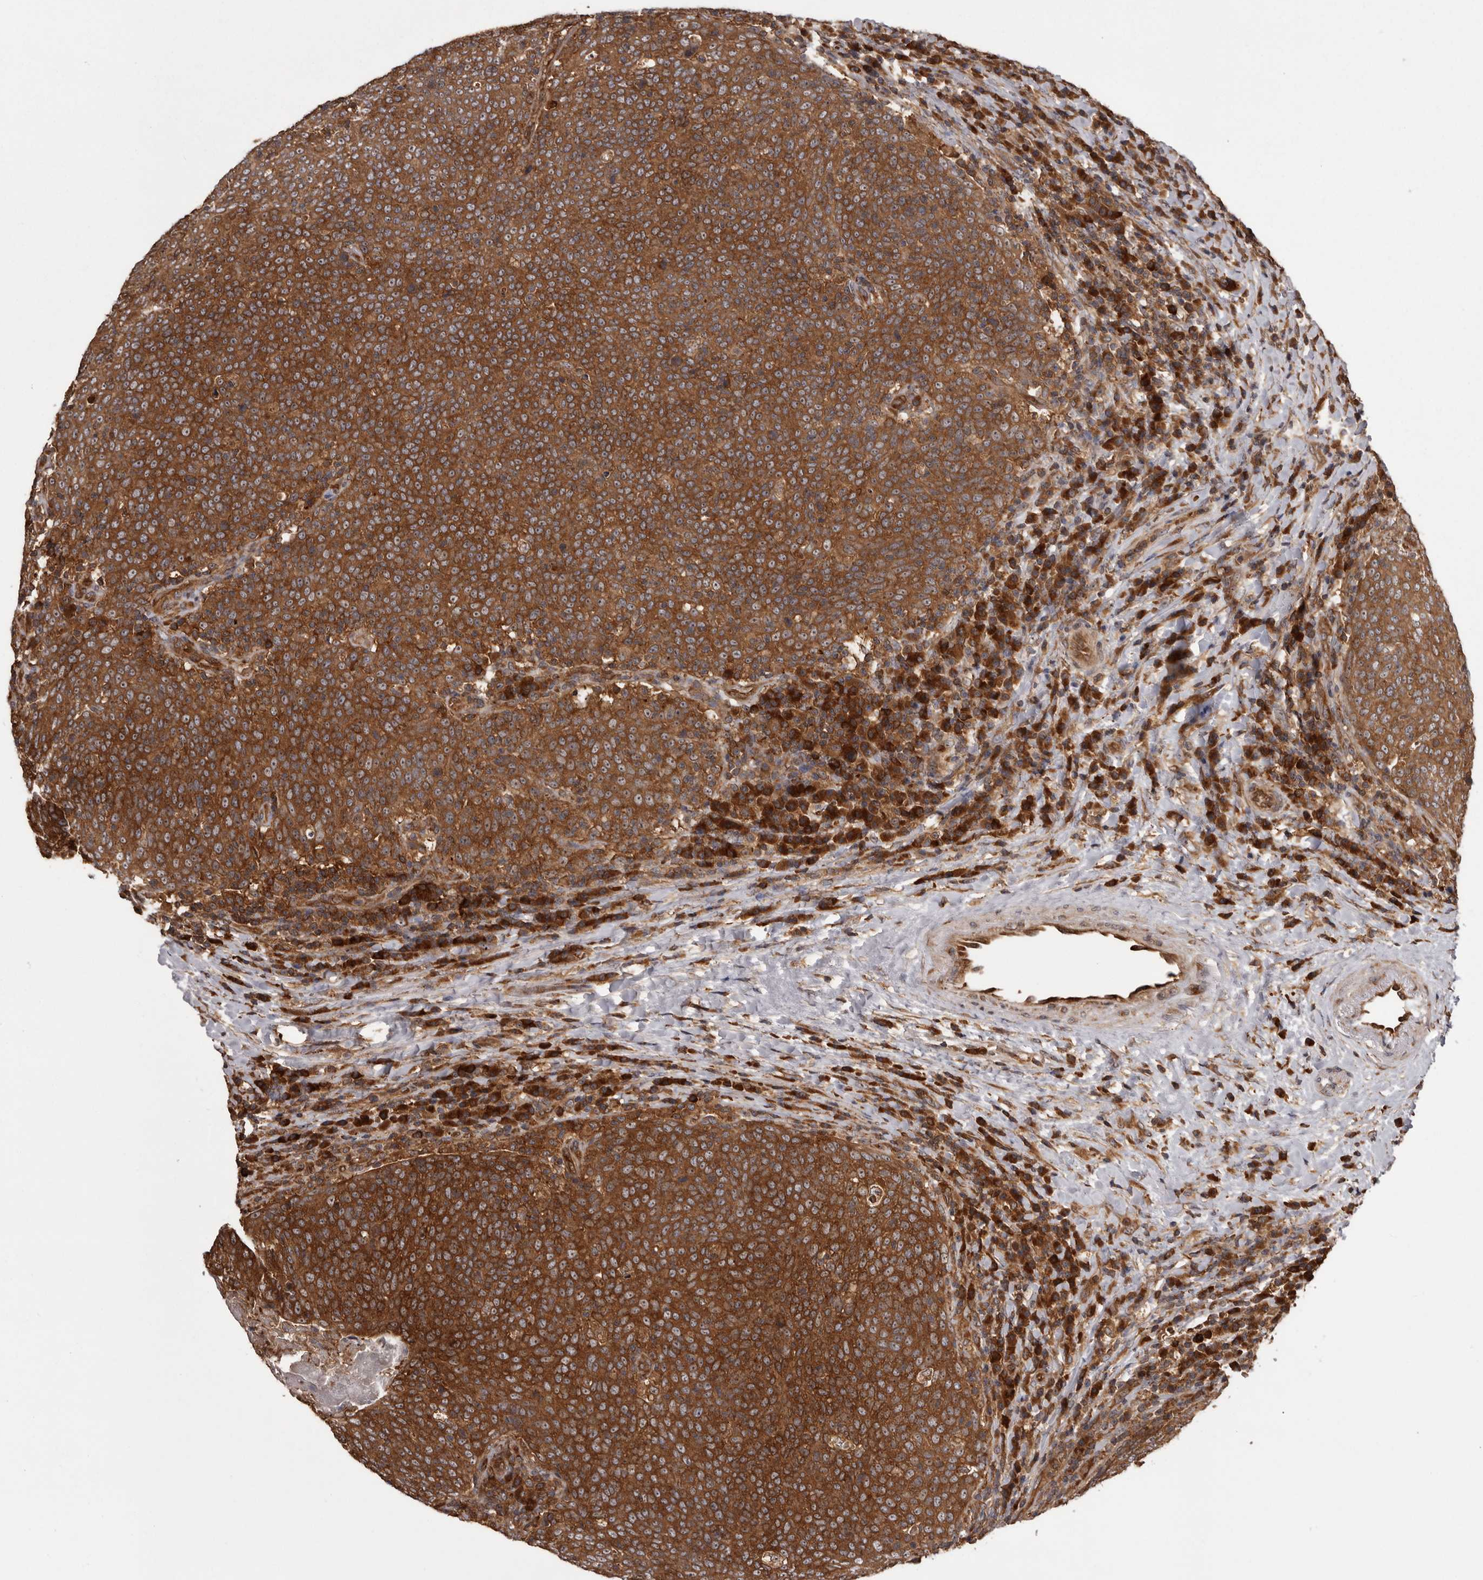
{"staining": {"intensity": "strong", "quantity": ">75%", "location": "cytoplasmic/membranous"}, "tissue": "head and neck cancer", "cell_type": "Tumor cells", "image_type": "cancer", "snomed": [{"axis": "morphology", "description": "Squamous cell carcinoma, NOS"}, {"axis": "morphology", "description": "Squamous cell carcinoma, metastatic, NOS"}, {"axis": "topography", "description": "Lymph node"}, {"axis": "topography", "description": "Head-Neck"}], "caption": "A brown stain highlights strong cytoplasmic/membranous positivity of a protein in human squamous cell carcinoma (head and neck) tumor cells.", "gene": "DARS1", "patient": {"sex": "male", "age": 62}}